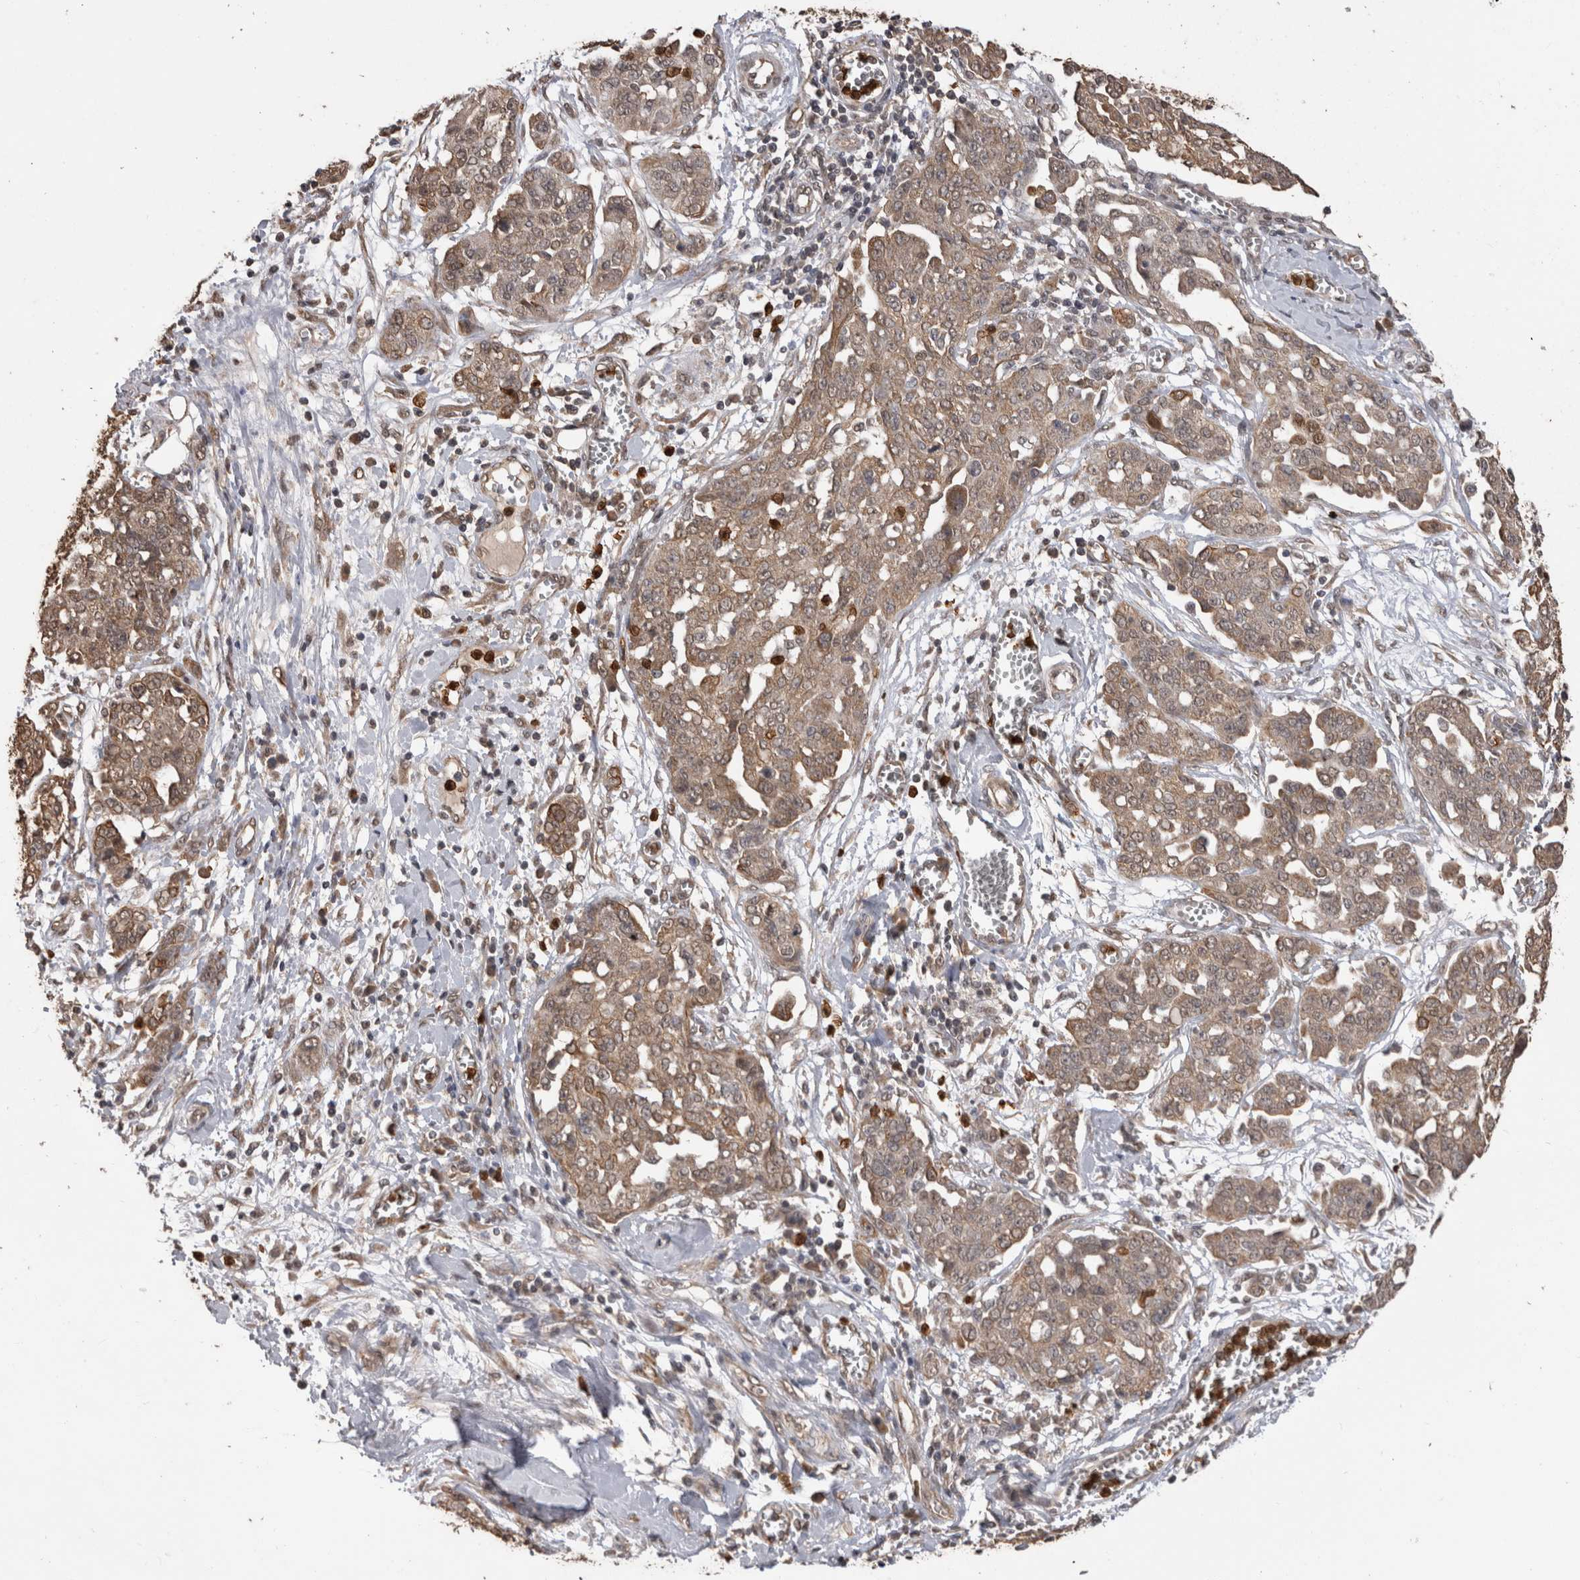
{"staining": {"intensity": "weak", "quantity": ">75%", "location": "cytoplasmic/membranous"}, "tissue": "ovarian cancer", "cell_type": "Tumor cells", "image_type": "cancer", "snomed": [{"axis": "morphology", "description": "Cystadenocarcinoma, serous, NOS"}, {"axis": "topography", "description": "Soft tissue"}, {"axis": "topography", "description": "Ovary"}], "caption": "Tumor cells show low levels of weak cytoplasmic/membranous expression in about >75% of cells in serous cystadenocarcinoma (ovarian). The staining was performed using DAB to visualize the protein expression in brown, while the nuclei were stained in blue with hematoxylin (Magnification: 20x).", "gene": "PAK4", "patient": {"sex": "female", "age": 57}}